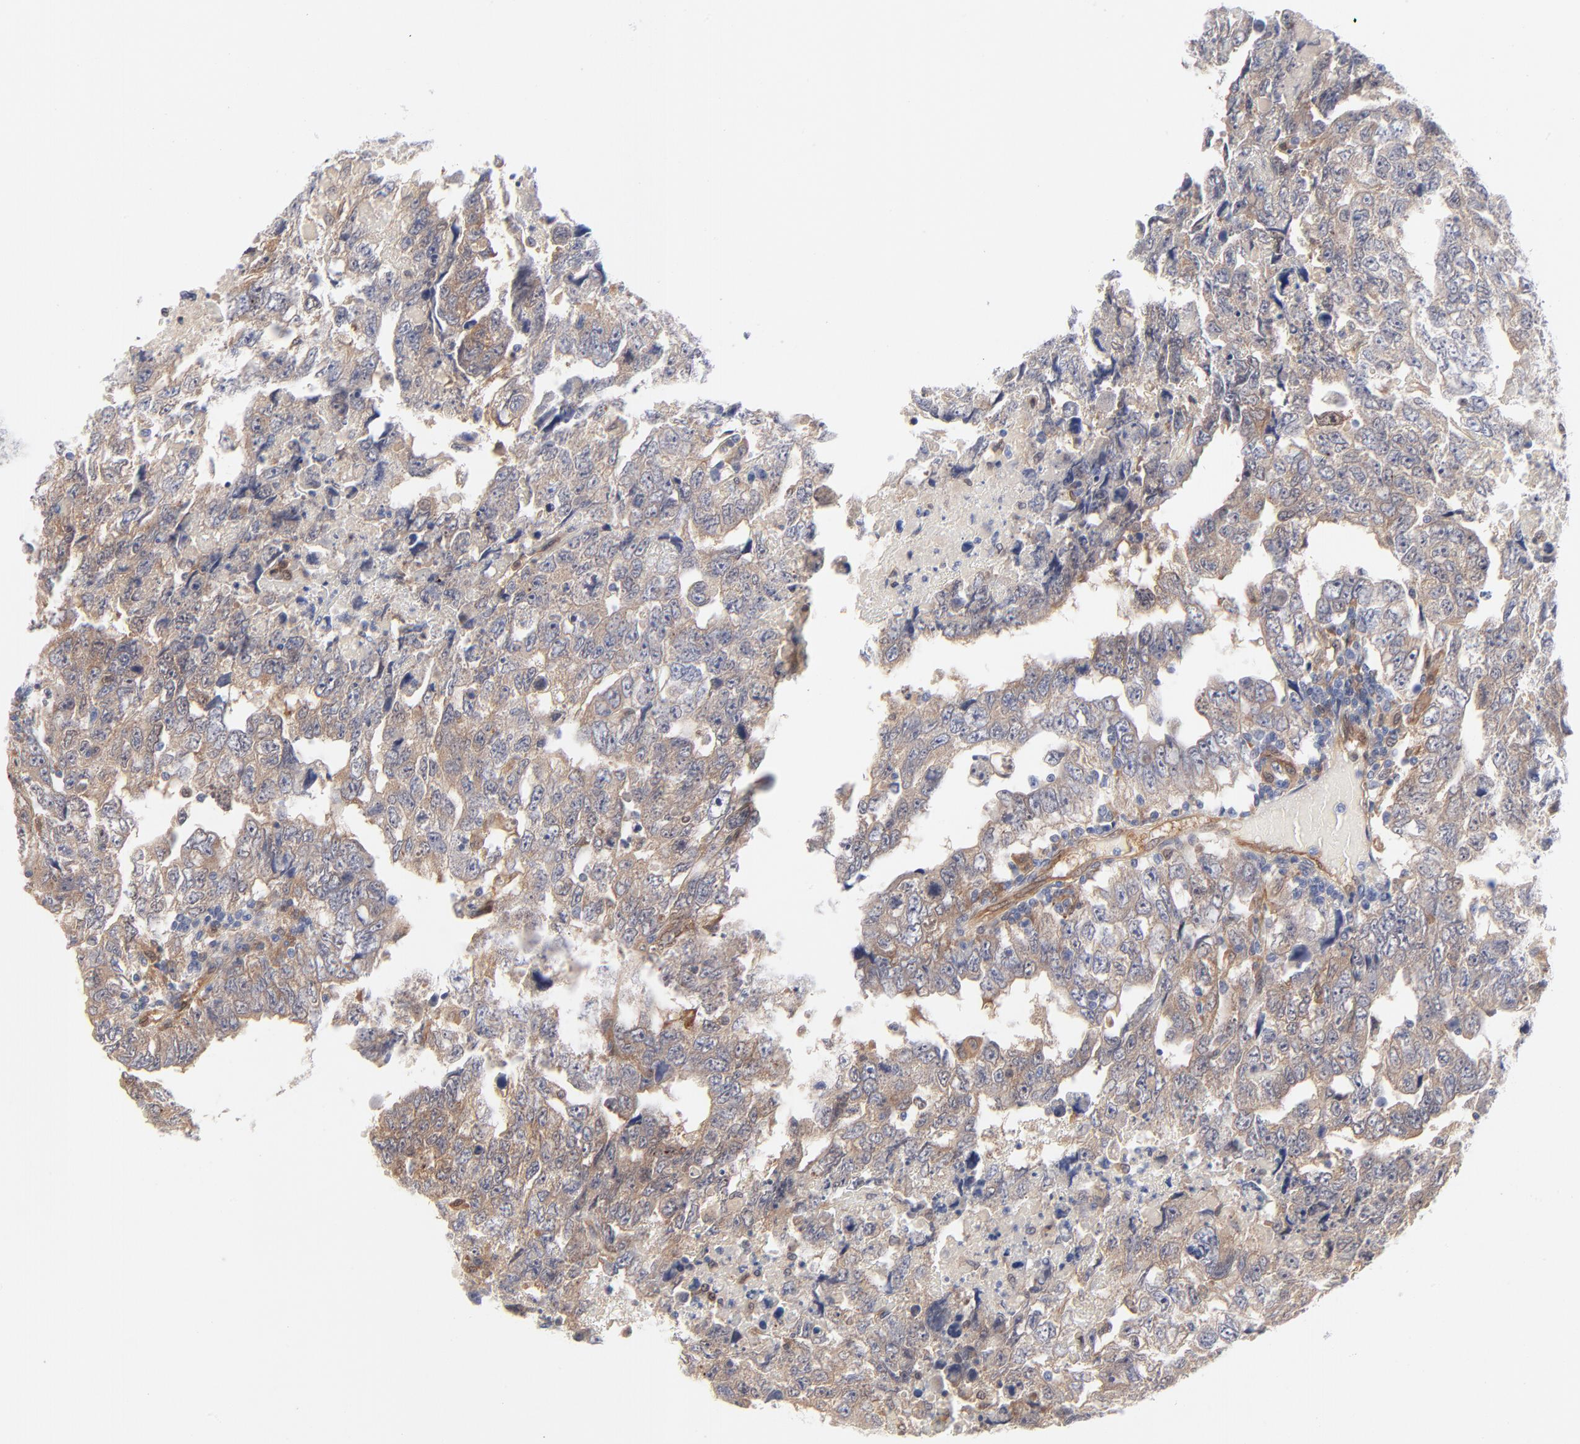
{"staining": {"intensity": "weak", "quantity": ">75%", "location": "cytoplasmic/membranous"}, "tissue": "testis cancer", "cell_type": "Tumor cells", "image_type": "cancer", "snomed": [{"axis": "morphology", "description": "Carcinoma, Embryonal, NOS"}, {"axis": "topography", "description": "Testis"}], "caption": "DAB immunohistochemical staining of human testis embryonal carcinoma demonstrates weak cytoplasmic/membranous protein expression in about >75% of tumor cells.", "gene": "ARRB1", "patient": {"sex": "male", "age": 36}}